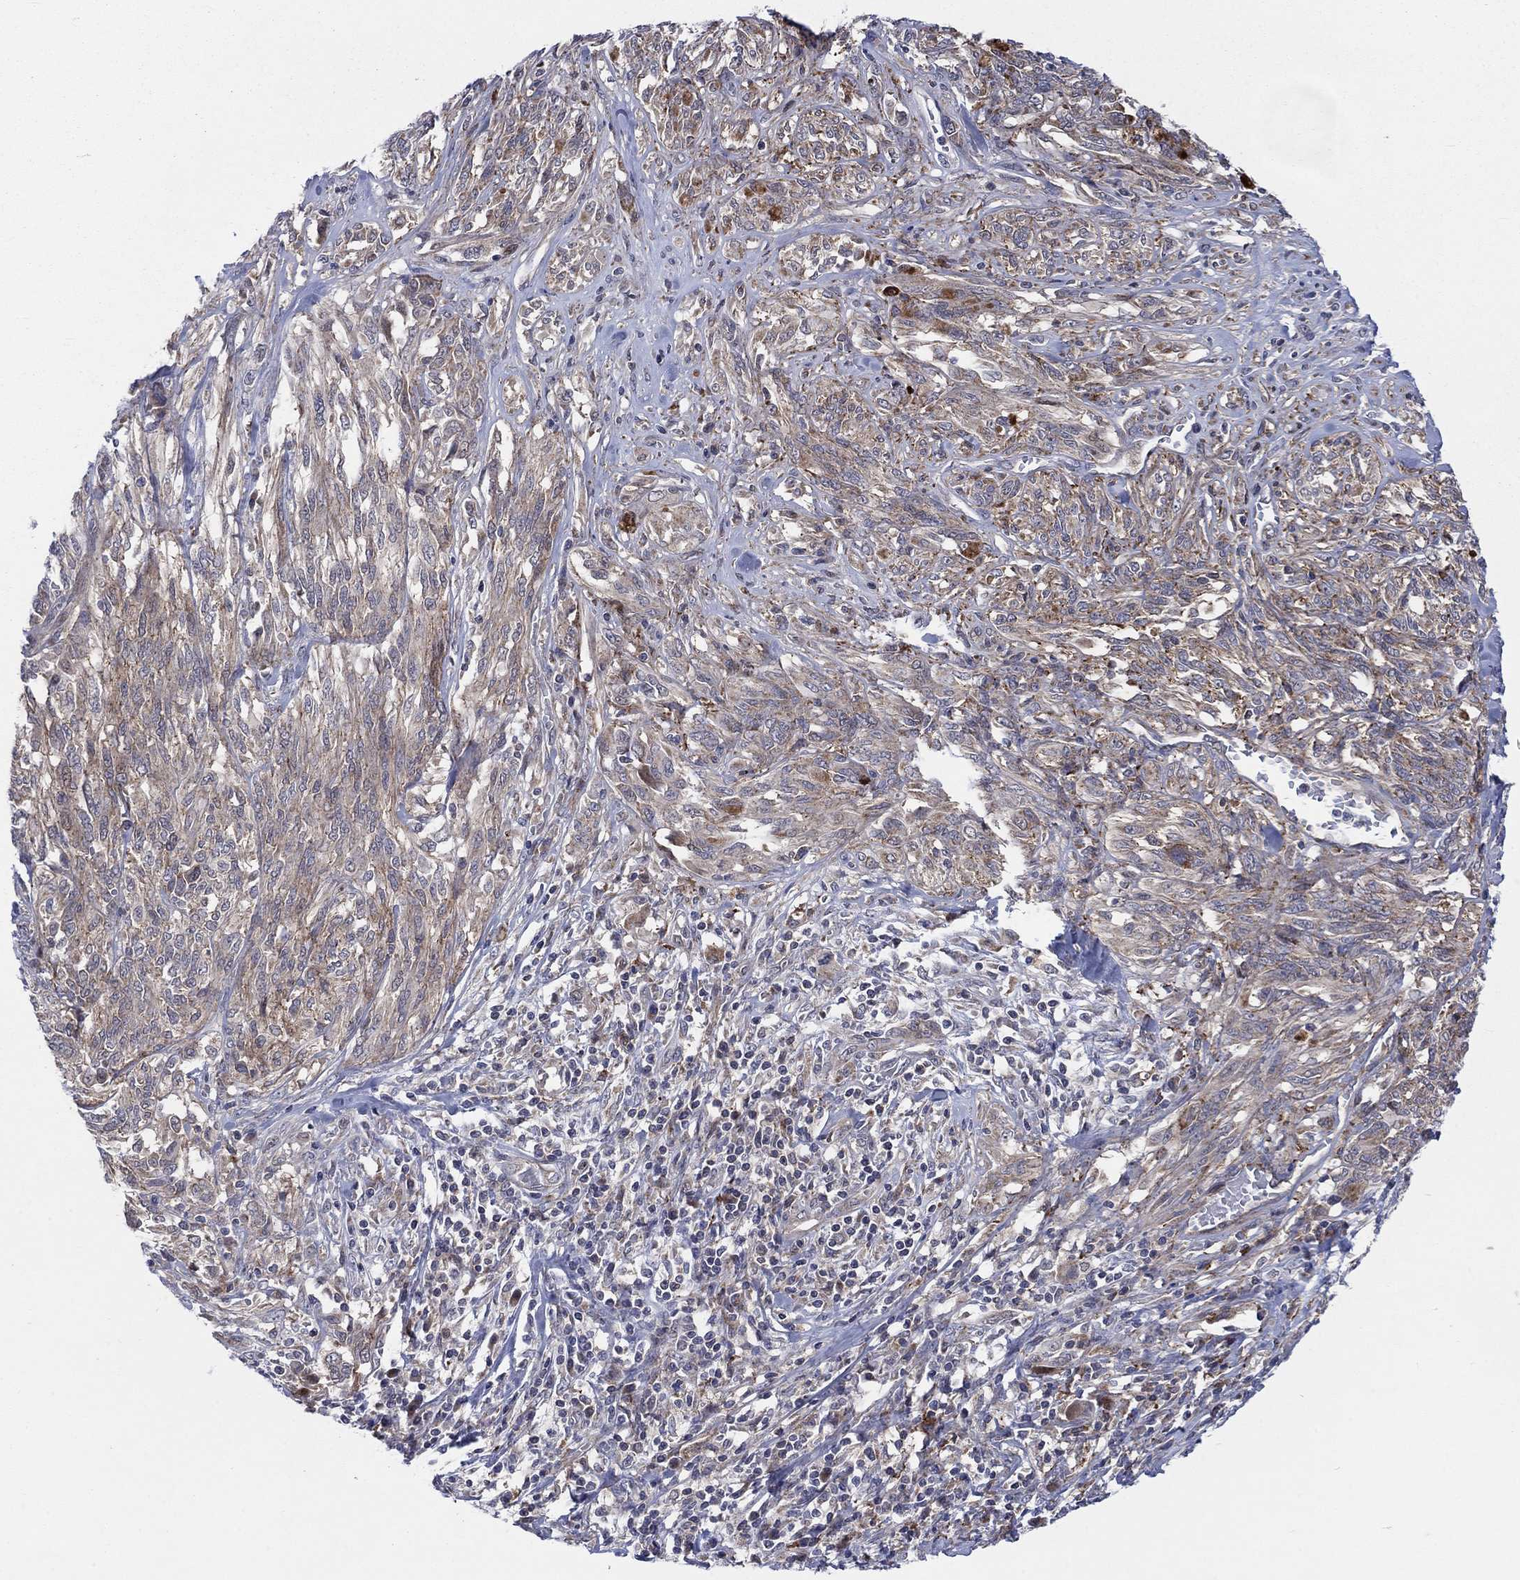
{"staining": {"intensity": "weak", "quantity": ">75%", "location": "cytoplasmic/membranous"}, "tissue": "melanoma", "cell_type": "Tumor cells", "image_type": "cancer", "snomed": [{"axis": "morphology", "description": "Malignant melanoma, NOS"}, {"axis": "topography", "description": "Skin"}], "caption": "This is an image of immunohistochemistry (IHC) staining of melanoma, which shows weak expression in the cytoplasmic/membranous of tumor cells.", "gene": "SLC35F2", "patient": {"sex": "female", "age": 91}}